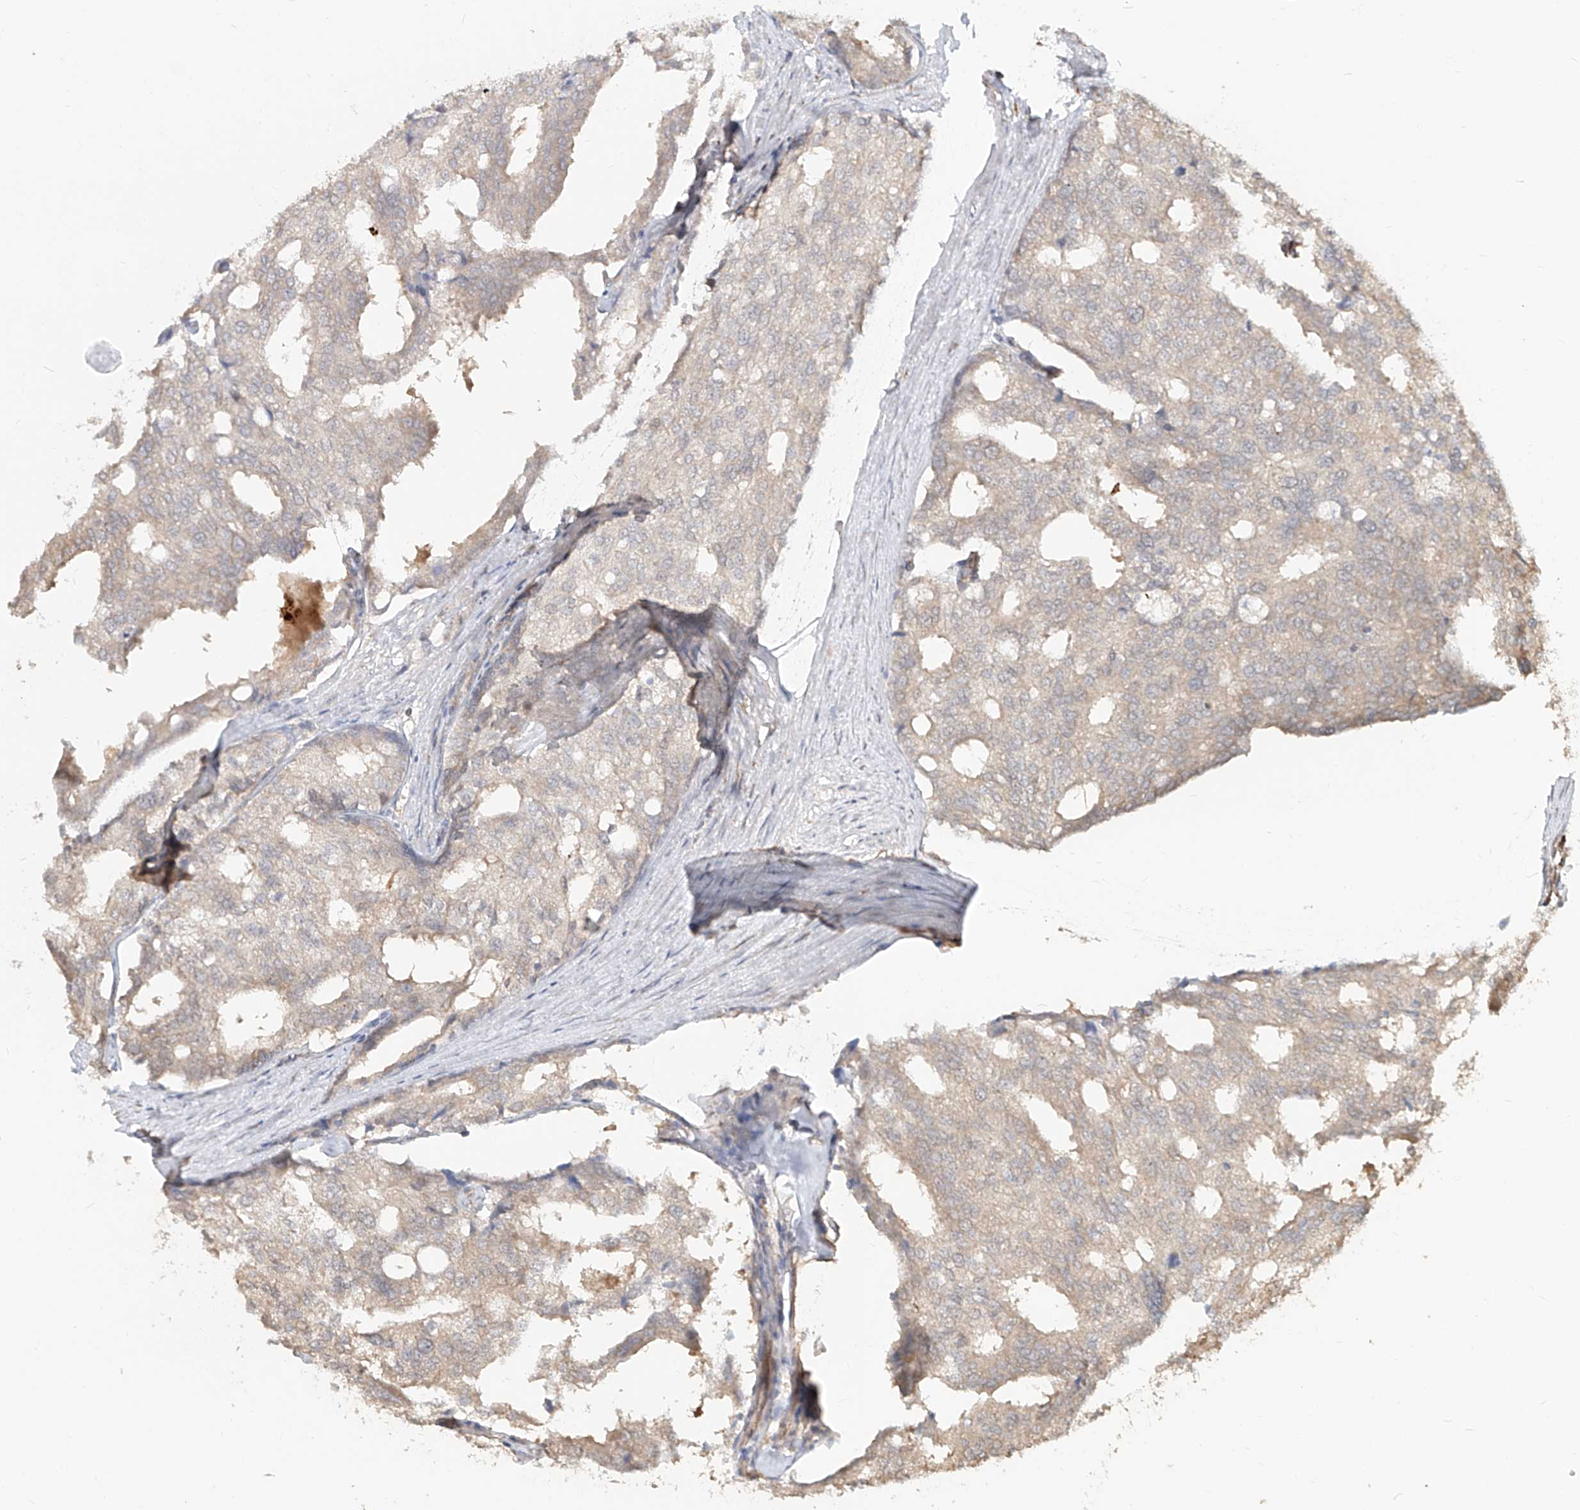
{"staining": {"intensity": "weak", "quantity": "<25%", "location": "cytoplasmic/membranous"}, "tissue": "prostate cancer", "cell_type": "Tumor cells", "image_type": "cancer", "snomed": [{"axis": "morphology", "description": "Adenocarcinoma, High grade"}, {"axis": "topography", "description": "Prostate"}], "caption": "Protein analysis of adenocarcinoma (high-grade) (prostate) exhibits no significant staining in tumor cells.", "gene": "UBE2K", "patient": {"sex": "male", "age": 50}}